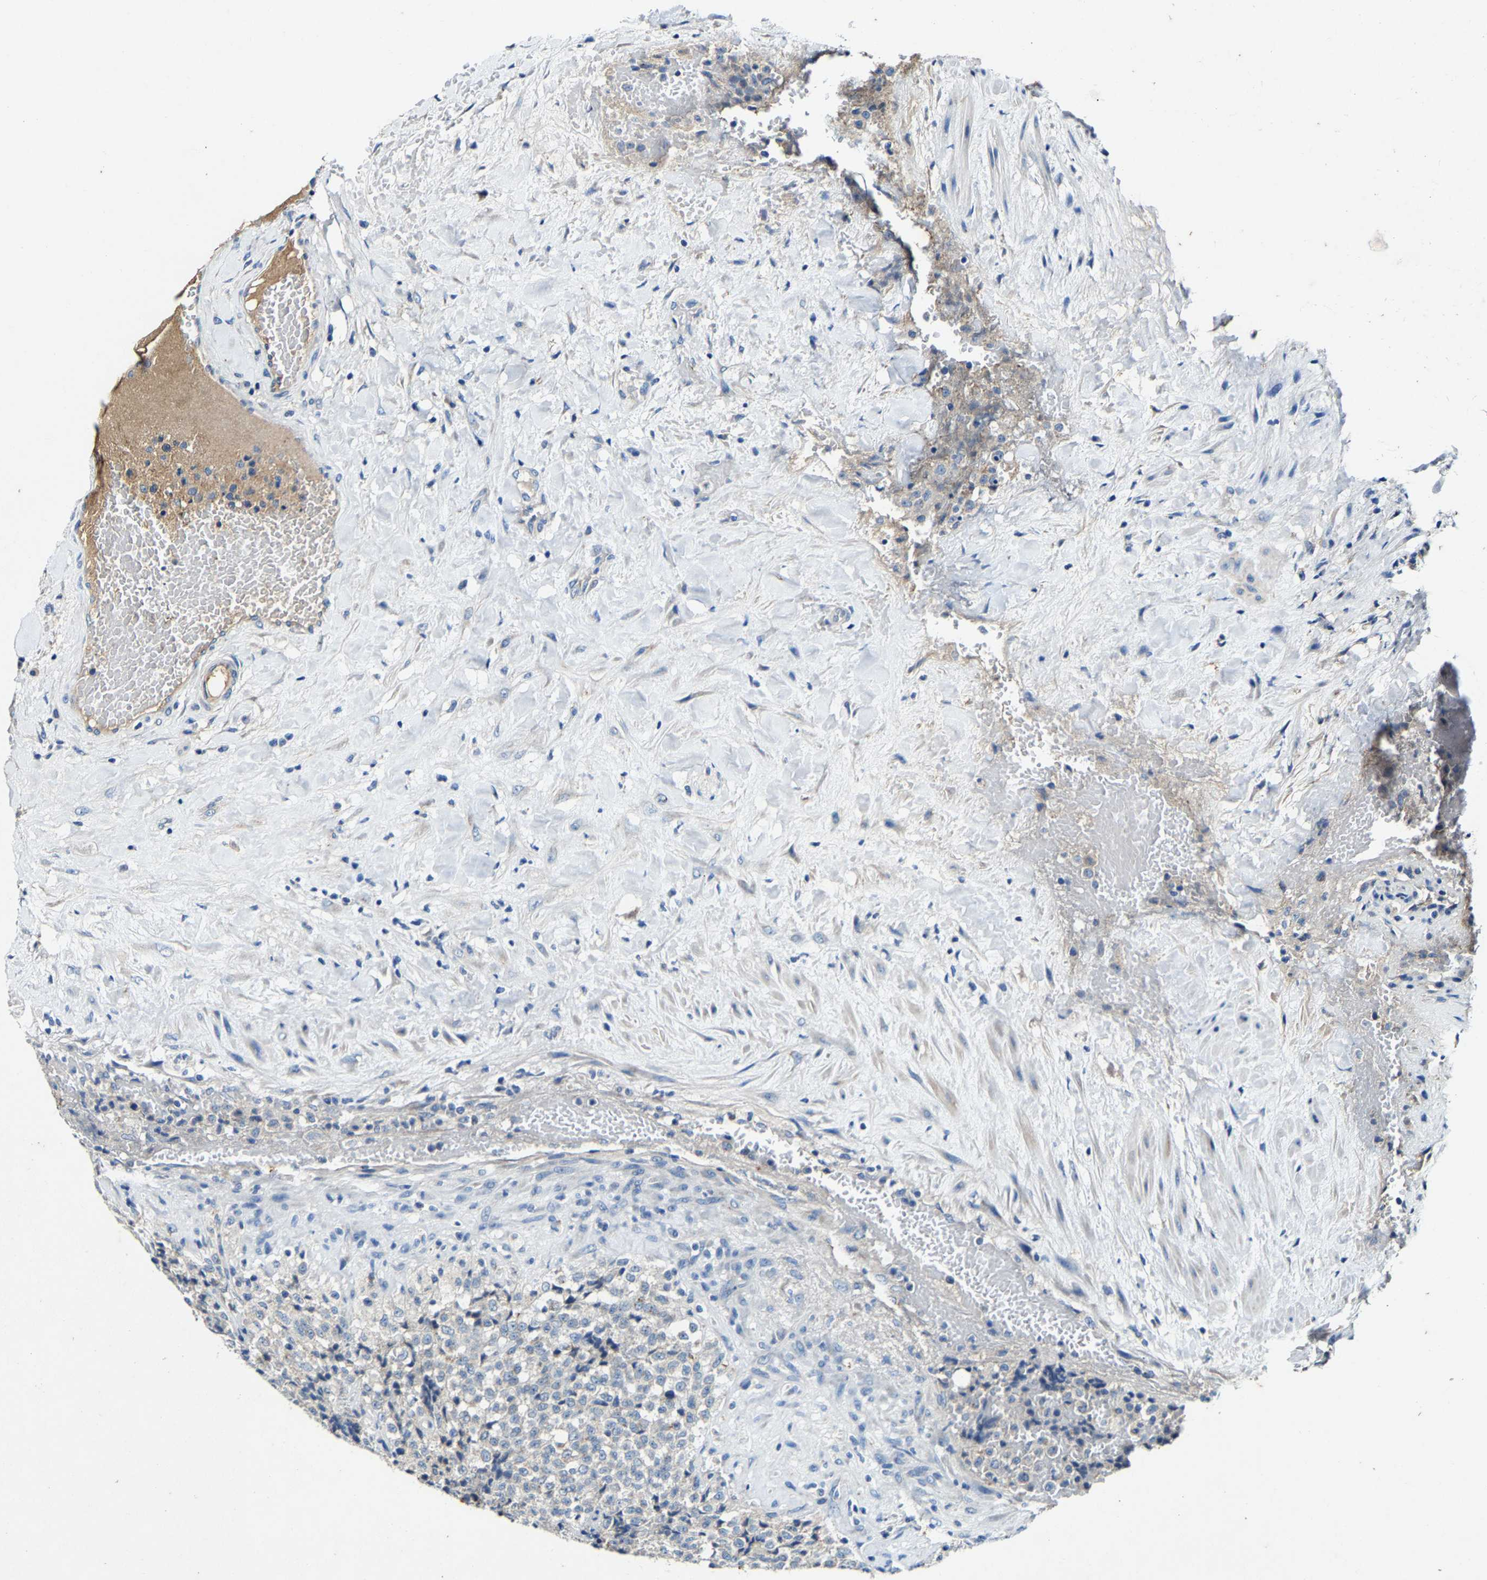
{"staining": {"intensity": "negative", "quantity": "none", "location": "none"}, "tissue": "testis cancer", "cell_type": "Tumor cells", "image_type": "cancer", "snomed": [{"axis": "morphology", "description": "Seminoma, NOS"}, {"axis": "topography", "description": "Testis"}], "caption": "This photomicrograph is of testis seminoma stained with immunohistochemistry to label a protein in brown with the nuclei are counter-stained blue. There is no expression in tumor cells. The staining was performed using DAB (3,3'-diaminobenzidine) to visualize the protein expression in brown, while the nuclei were stained in blue with hematoxylin (Magnification: 20x).", "gene": "SLC25A25", "patient": {"sex": "male", "age": 59}}